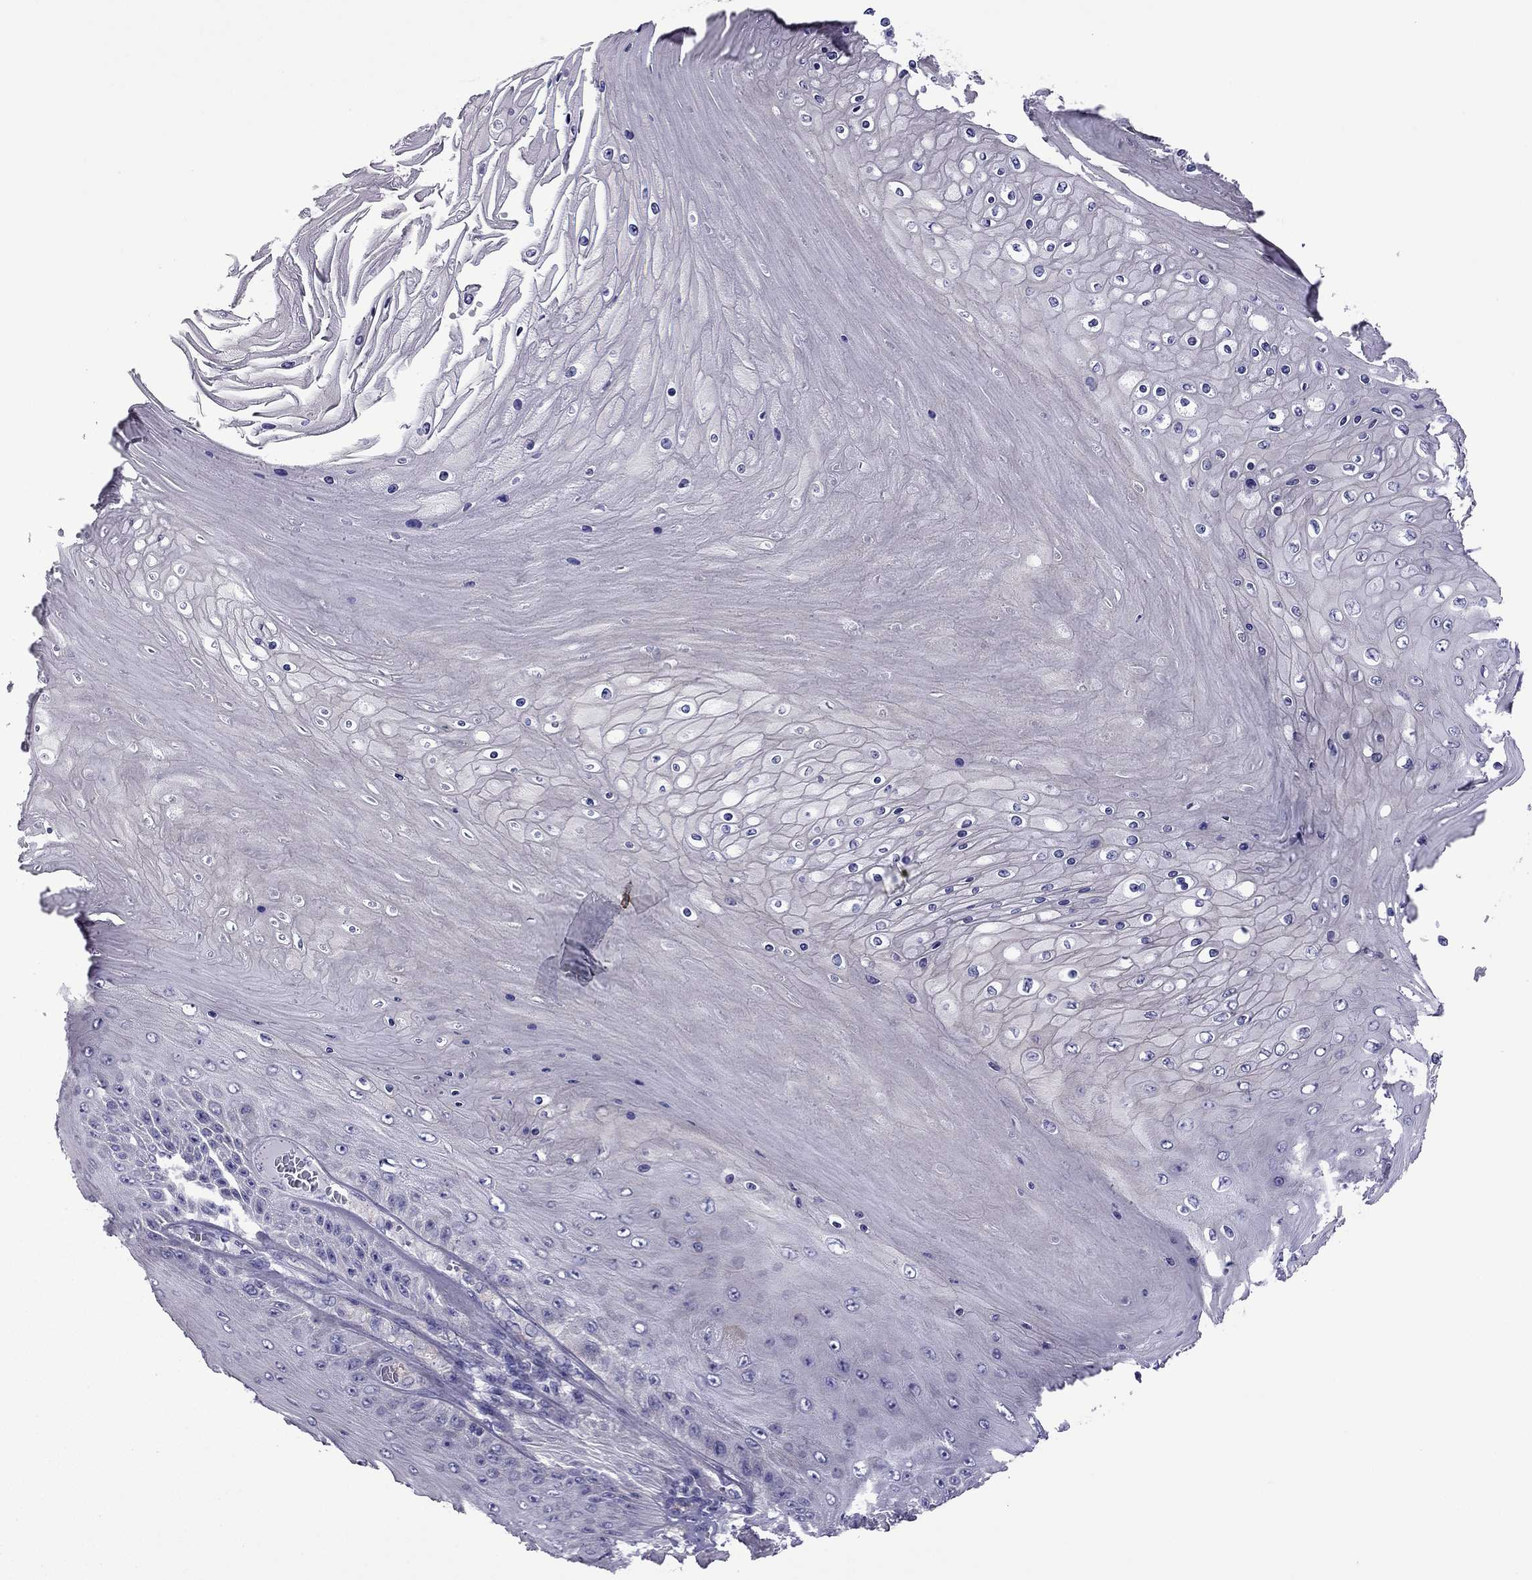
{"staining": {"intensity": "negative", "quantity": "none", "location": "none"}, "tissue": "skin cancer", "cell_type": "Tumor cells", "image_type": "cancer", "snomed": [{"axis": "morphology", "description": "Squamous cell carcinoma, NOS"}, {"axis": "topography", "description": "Skin"}], "caption": "Immunohistochemistry (IHC) micrograph of neoplastic tissue: human squamous cell carcinoma (skin) stained with DAB exhibits no significant protein expression in tumor cells. Nuclei are stained in blue.", "gene": "GJA8", "patient": {"sex": "male", "age": 62}}